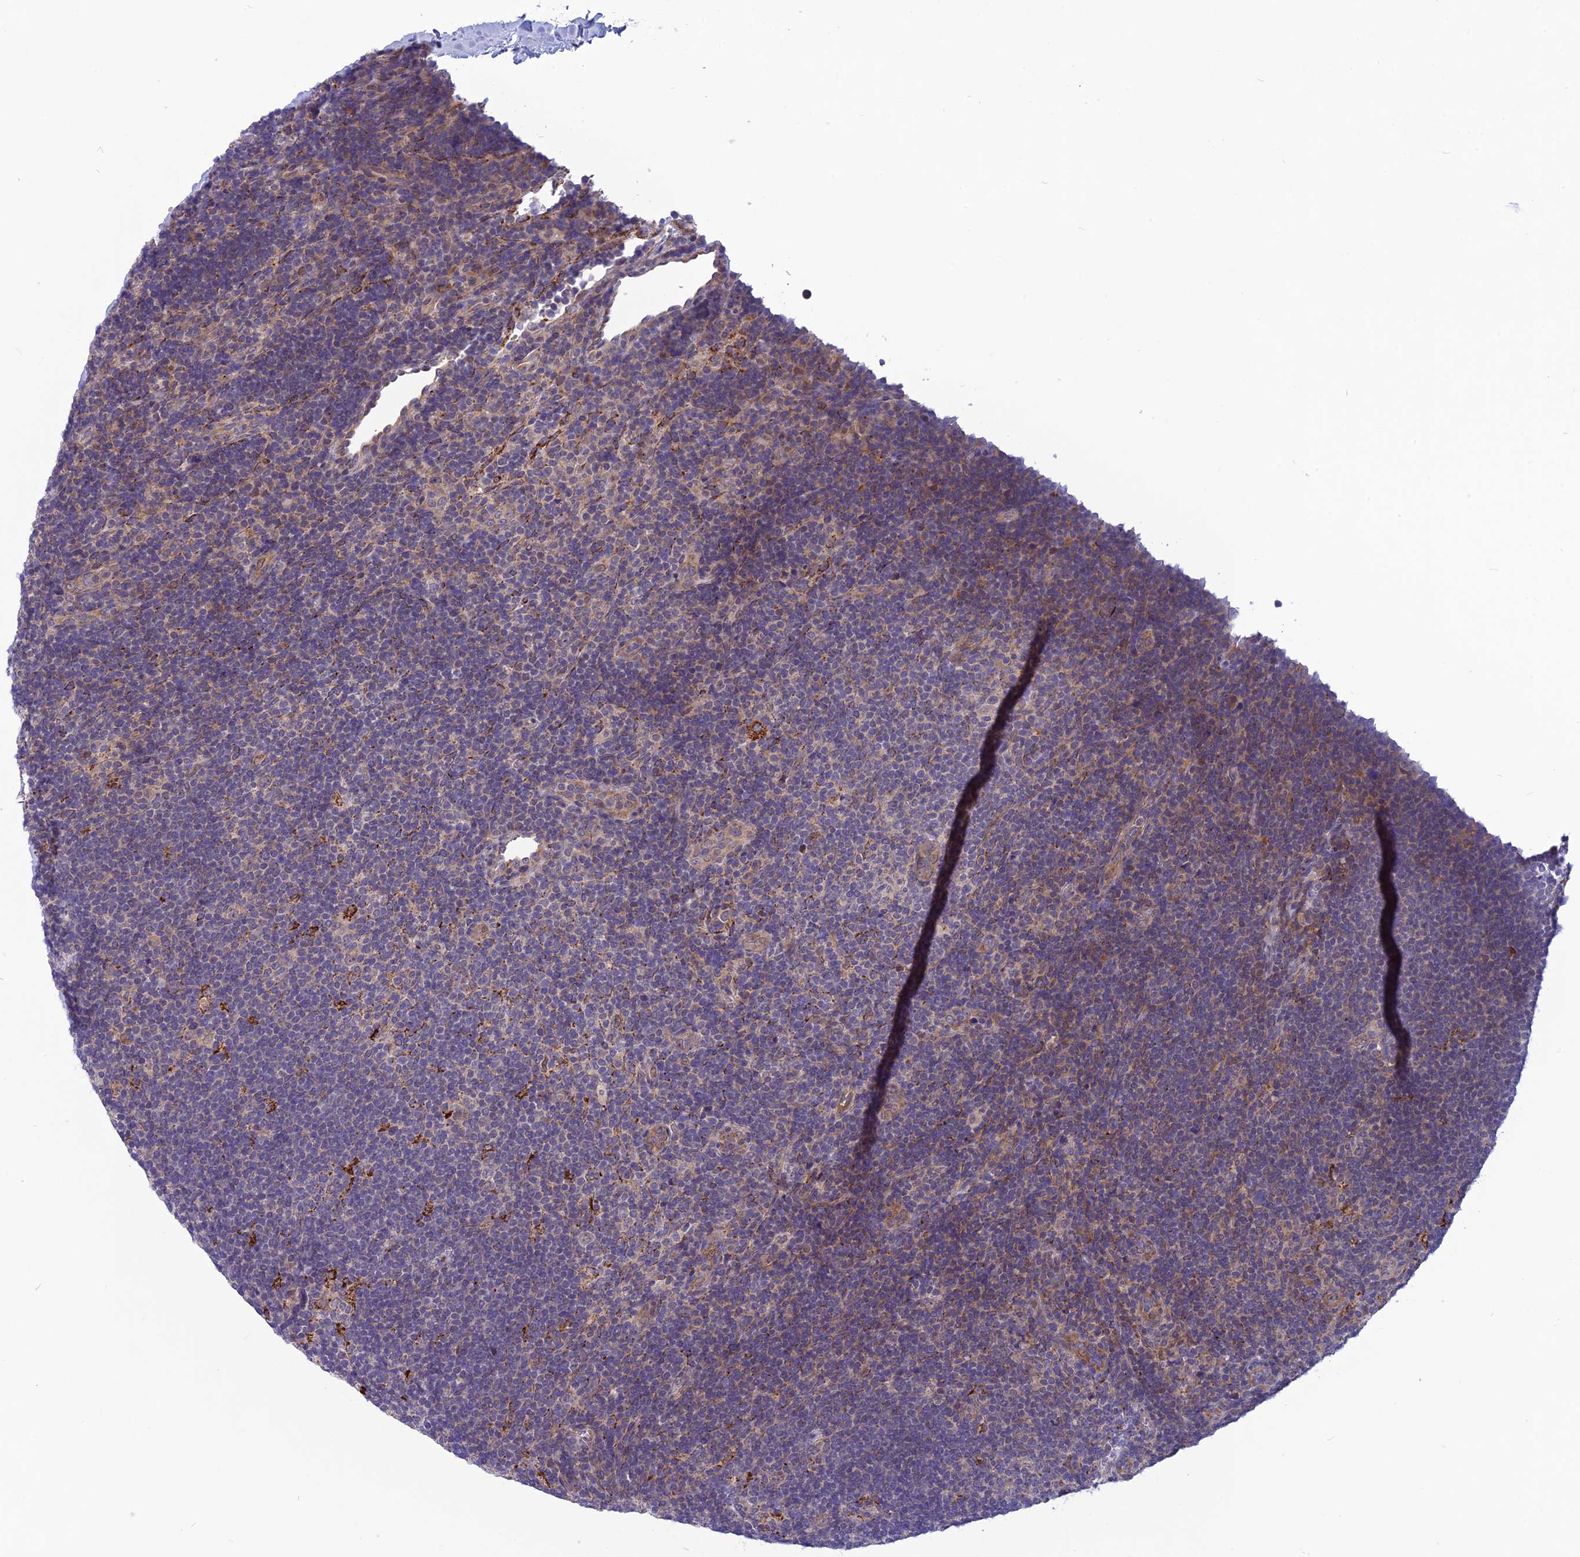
{"staining": {"intensity": "moderate", "quantity": "<25%", "location": "cytoplasmic/membranous"}, "tissue": "lymphoma", "cell_type": "Tumor cells", "image_type": "cancer", "snomed": [{"axis": "morphology", "description": "Hodgkin's disease, NOS"}, {"axis": "topography", "description": "Lymph node"}], "caption": "Human Hodgkin's disease stained for a protein (brown) exhibits moderate cytoplasmic/membranous positive expression in approximately <25% of tumor cells.", "gene": "PSMF1", "patient": {"sex": "female", "age": 57}}